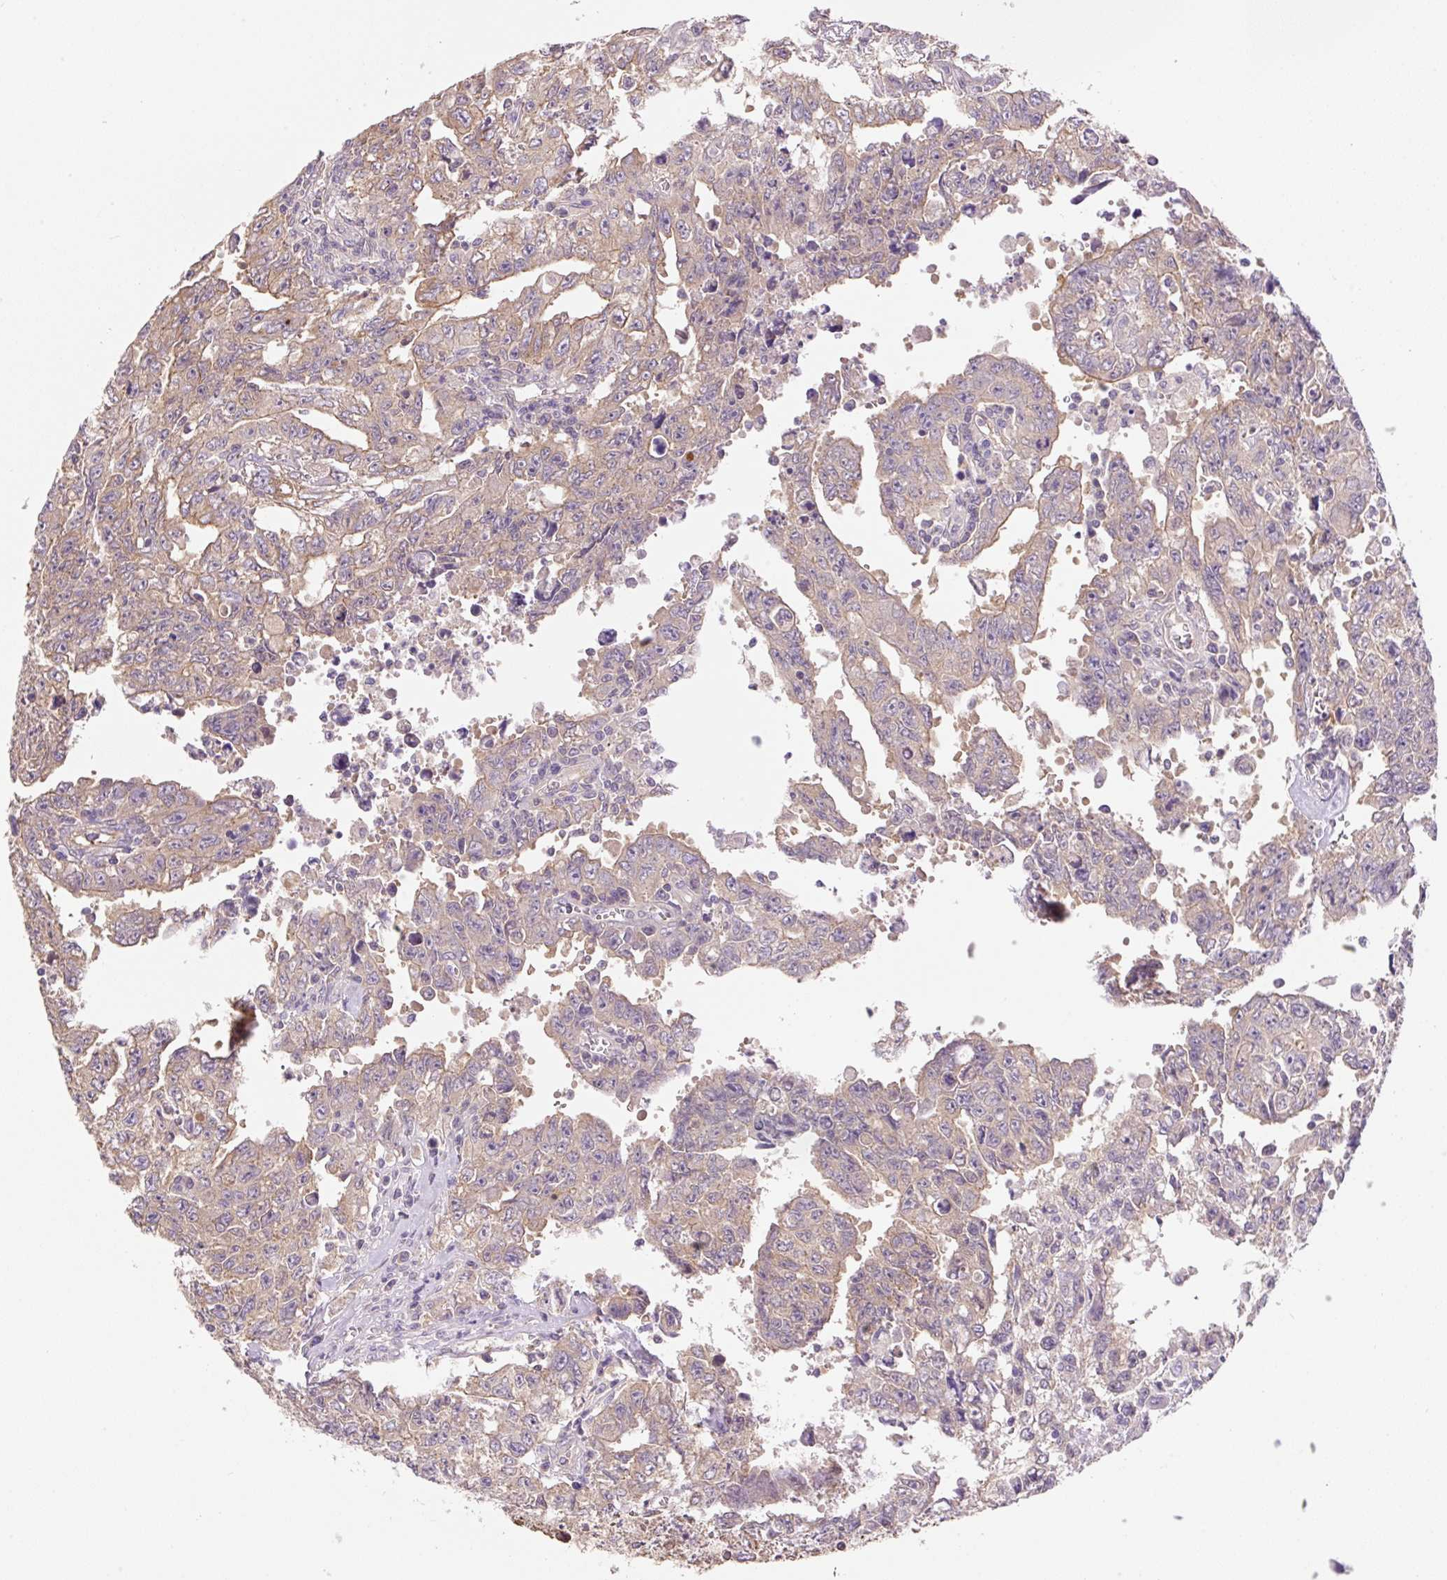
{"staining": {"intensity": "weak", "quantity": "<25%", "location": "cytoplasmic/membranous"}, "tissue": "testis cancer", "cell_type": "Tumor cells", "image_type": "cancer", "snomed": [{"axis": "morphology", "description": "Carcinoma, Embryonal, NOS"}, {"axis": "topography", "description": "Testis"}], "caption": "The micrograph reveals no staining of tumor cells in testis cancer.", "gene": "COX8A", "patient": {"sex": "male", "age": 24}}